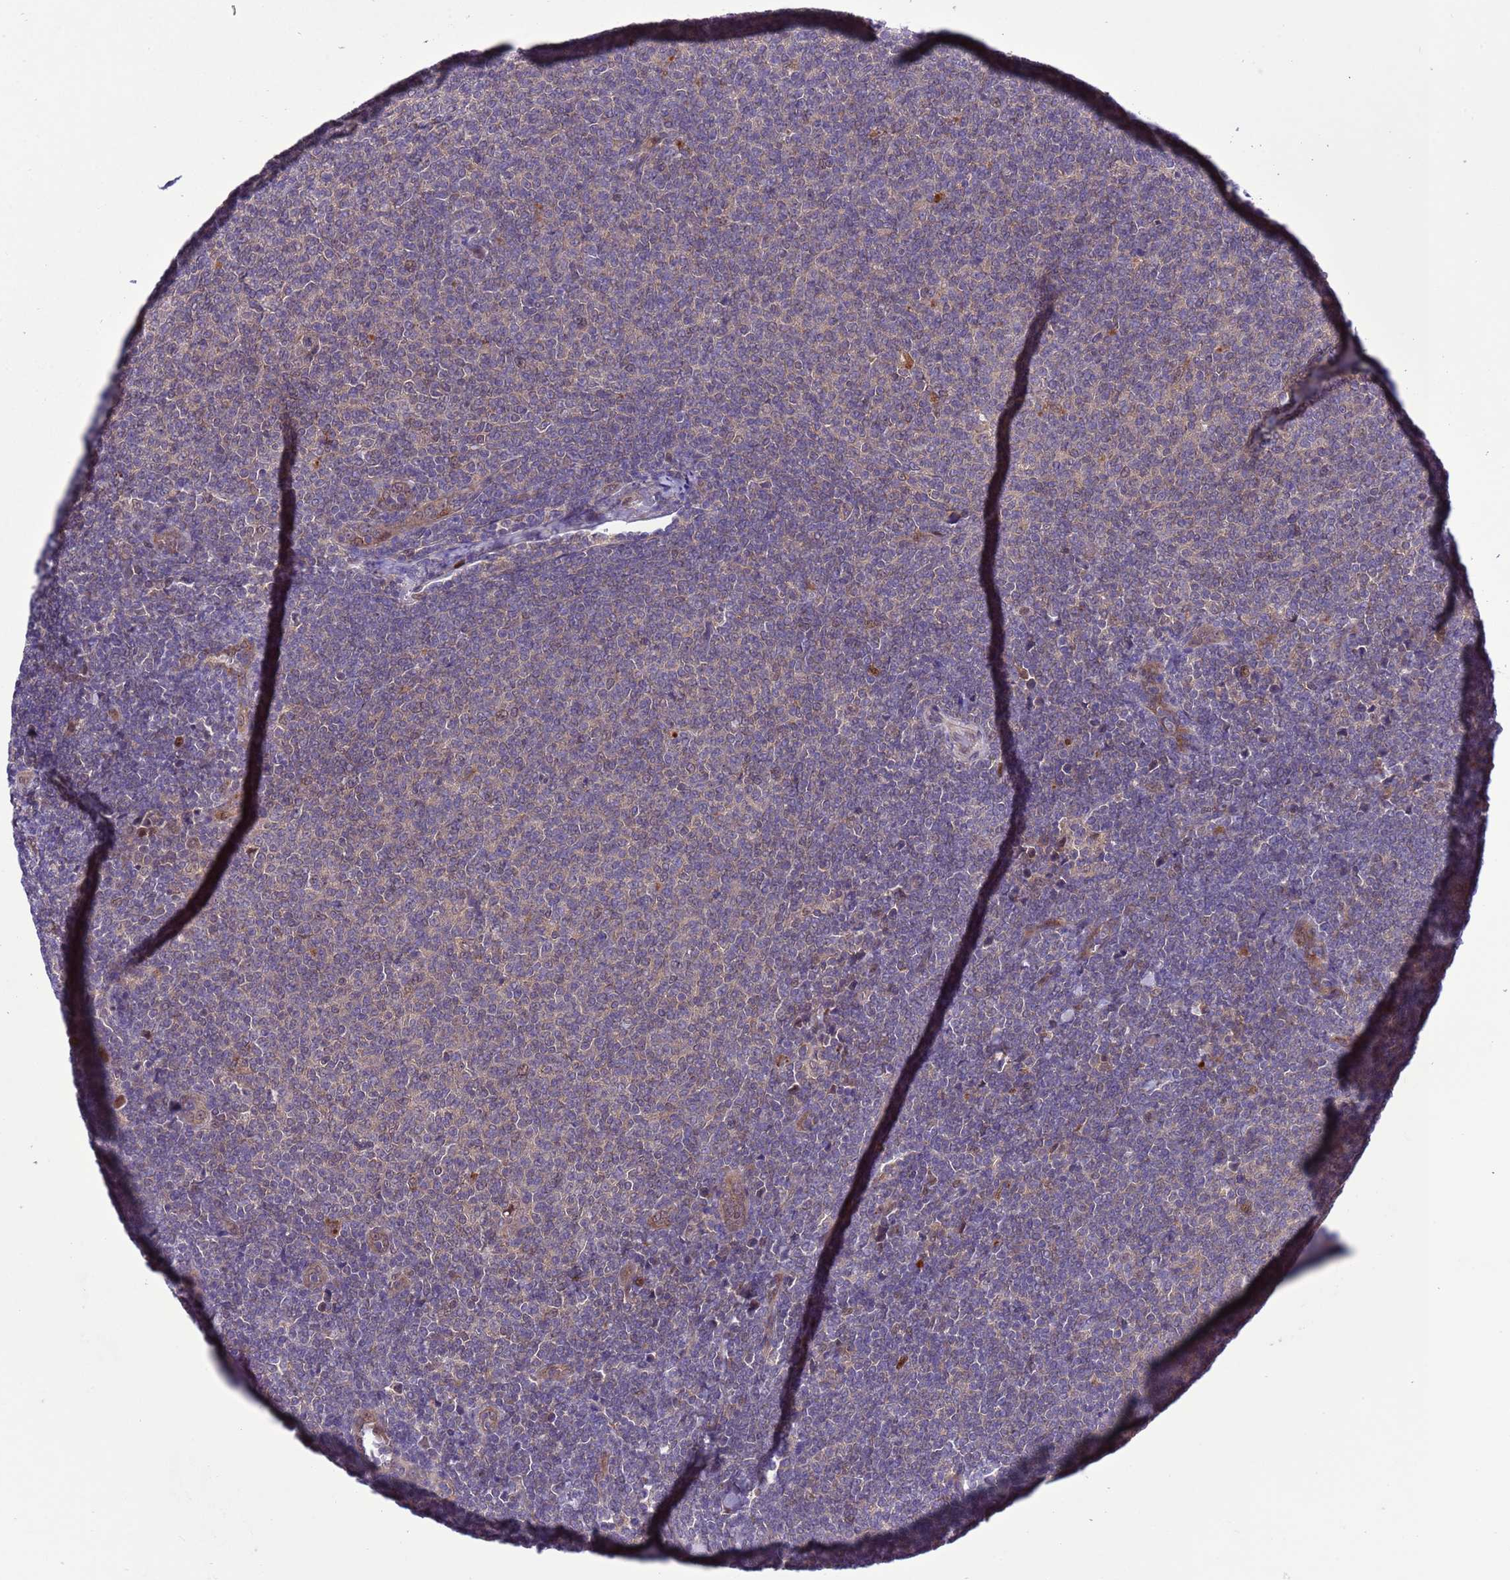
{"staining": {"intensity": "negative", "quantity": "none", "location": "none"}, "tissue": "lymphoma", "cell_type": "Tumor cells", "image_type": "cancer", "snomed": [{"axis": "morphology", "description": "Malignant lymphoma, non-Hodgkin's type, Low grade"}, {"axis": "topography", "description": "Lymph node"}], "caption": "Malignant lymphoma, non-Hodgkin's type (low-grade) was stained to show a protein in brown. There is no significant staining in tumor cells.", "gene": "RASD1", "patient": {"sex": "male", "age": 66}}